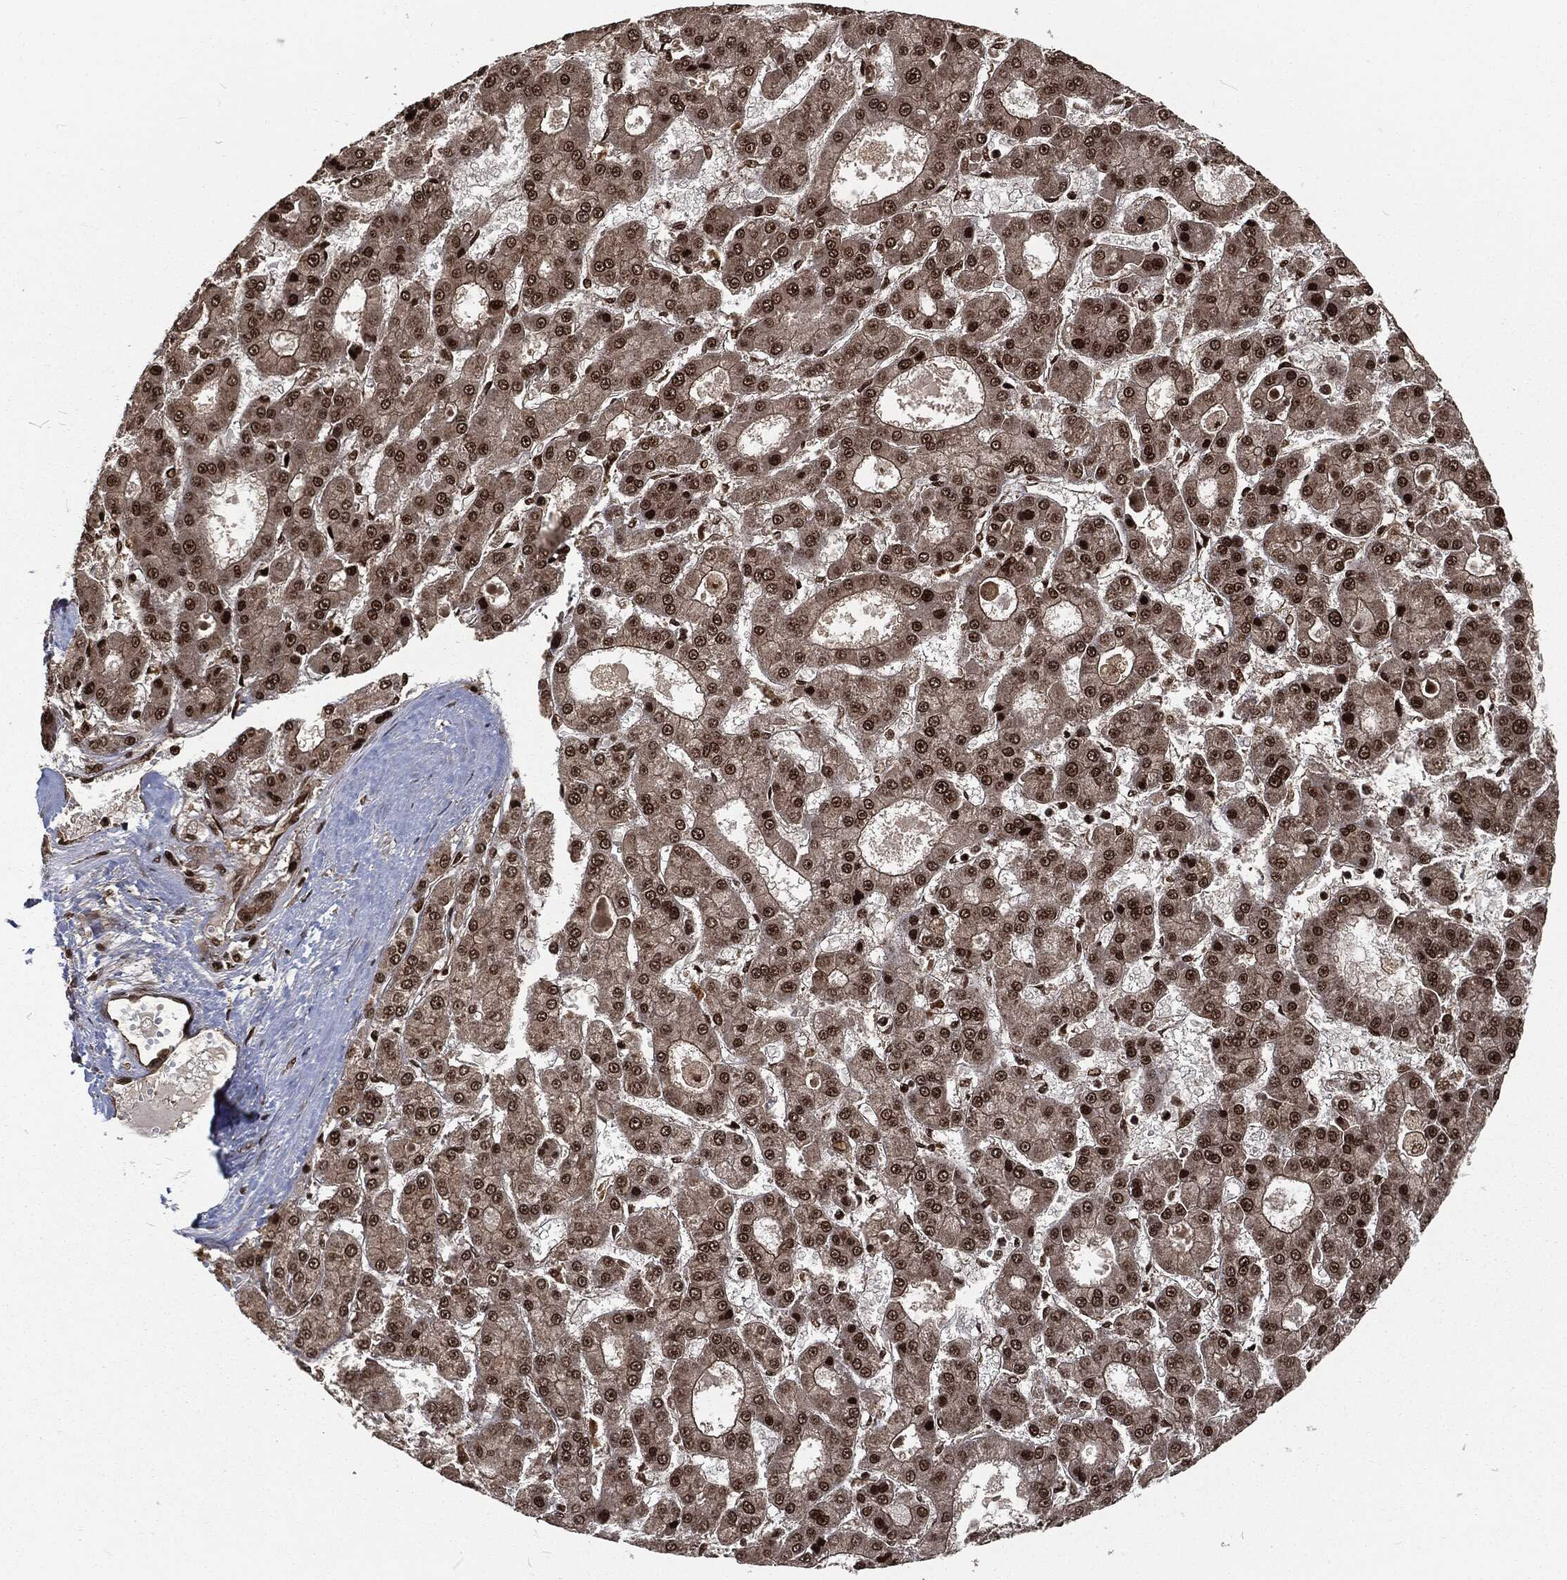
{"staining": {"intensity": "strong", "quantity": "<25%", "location": "nuclear"}, "tissue": "liver cancer", "cell_type": "Tumor cells", "image_type": "cancer", "snomed": [{"axis": "morphology", "description": "Carcinoma, Hepatocellular, NOS"}, {"axis": "topography", "description": "Liver"}], "caption": "An IHC photomicrograph of neoplastic tissue is shown. Protein staining in brown labels strong nuclear positivity in liver hepatocellular carcinoma within tumor cells.", "gene": "NGRN", "patient": {"sex": "male", "age": 70}}